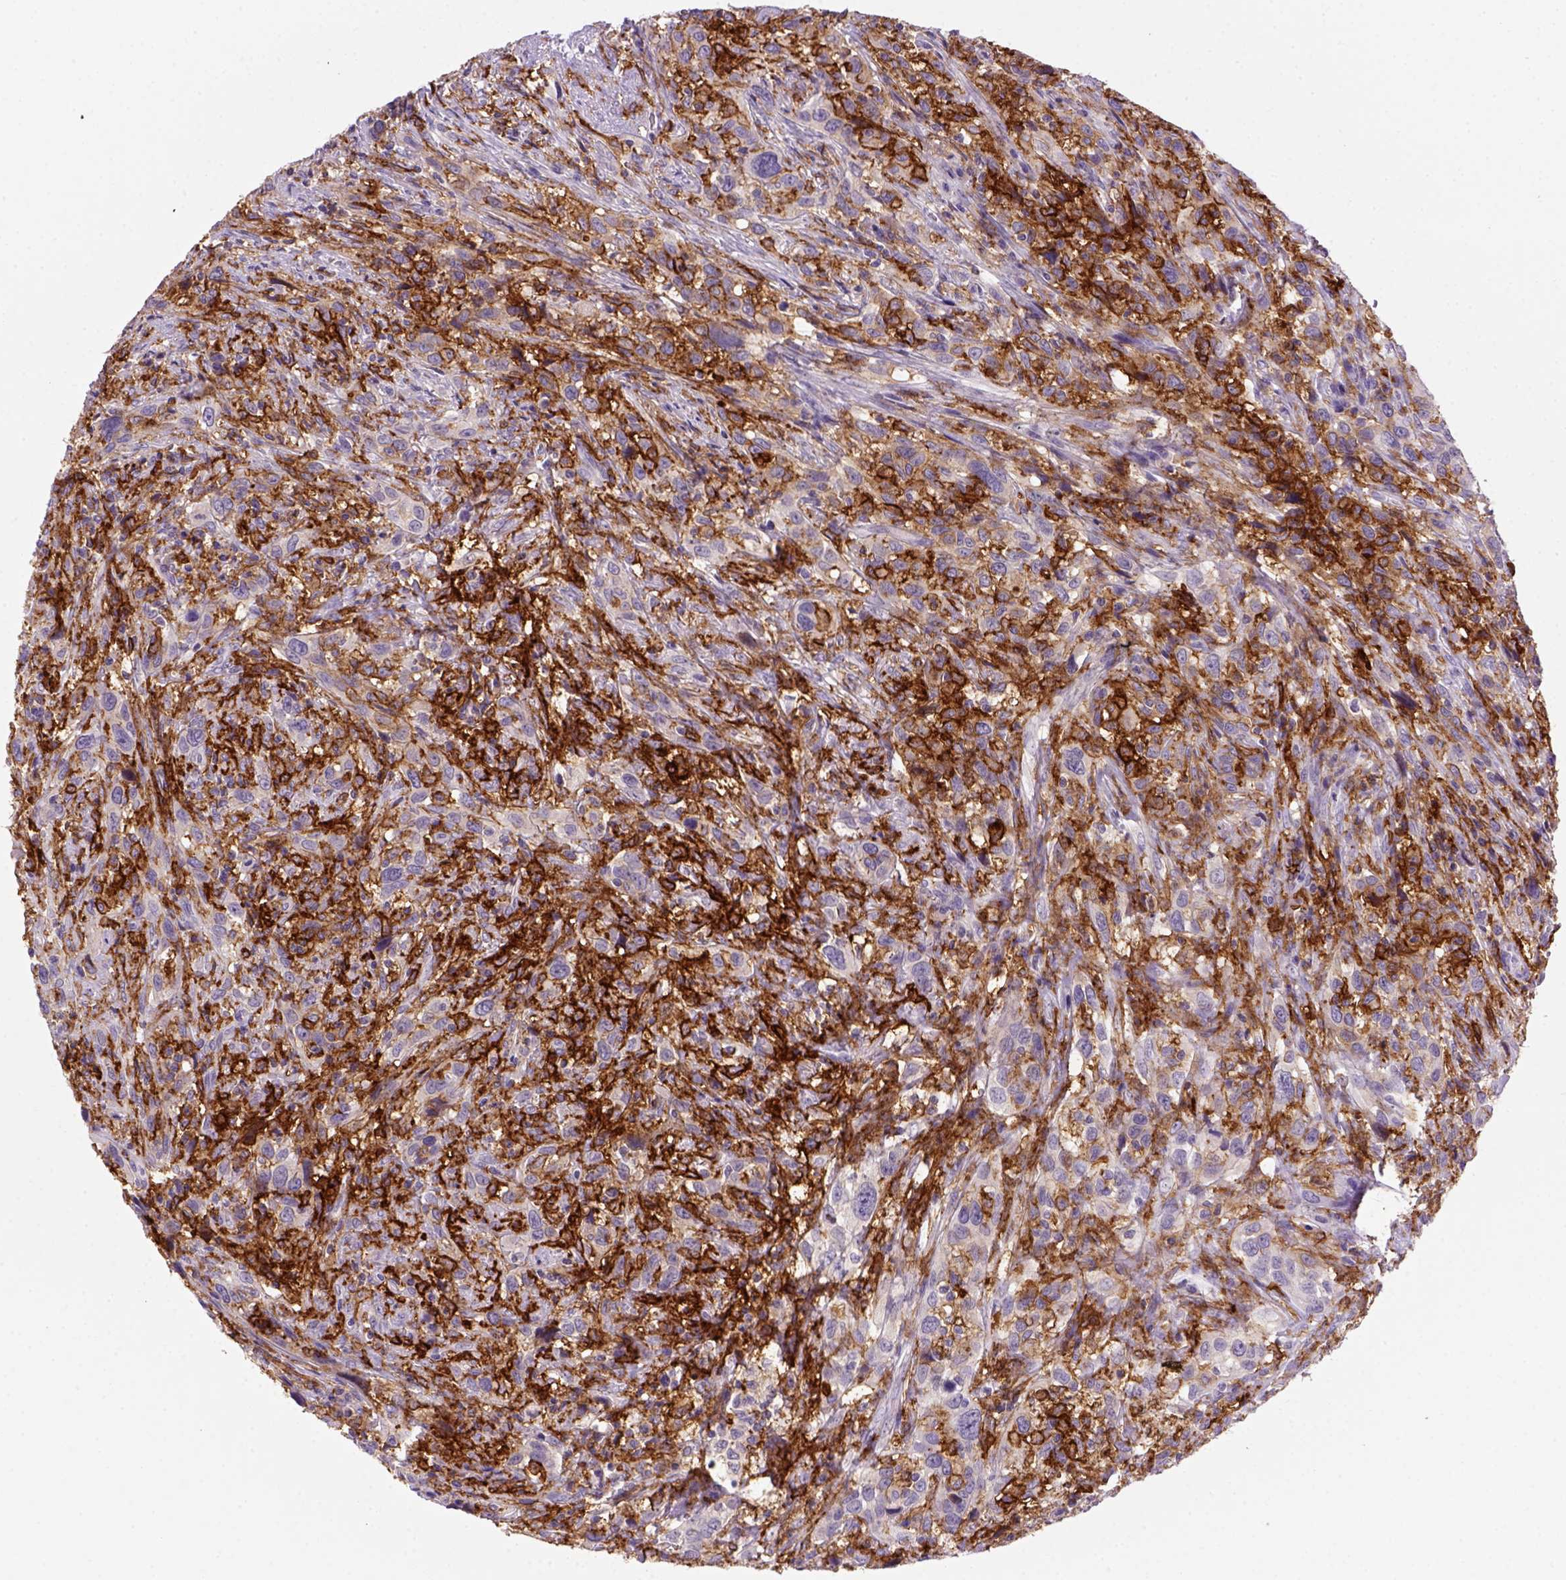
{"staining": {"intensity": "weak", "quantity": "<25%", "location": "cytoplasmic/membranous"}, "tissue": "urothelial cancer", "cell_type": "Tumor cells", "image_type": "cancer", "snomed": [{"axis": "morphology", "description": "Urothelial carcinoma, NOS"}, {"axis": "morphology", "description": "Urothelial carcinoma, High grade"}, {"axis": "topography", "description": "Urinary bladder"}], "caption": "There is no significant staining in tumor cells of urothelial cancer.", "gene": "CD14", "patient": {"sex": "female", "age": 64}}